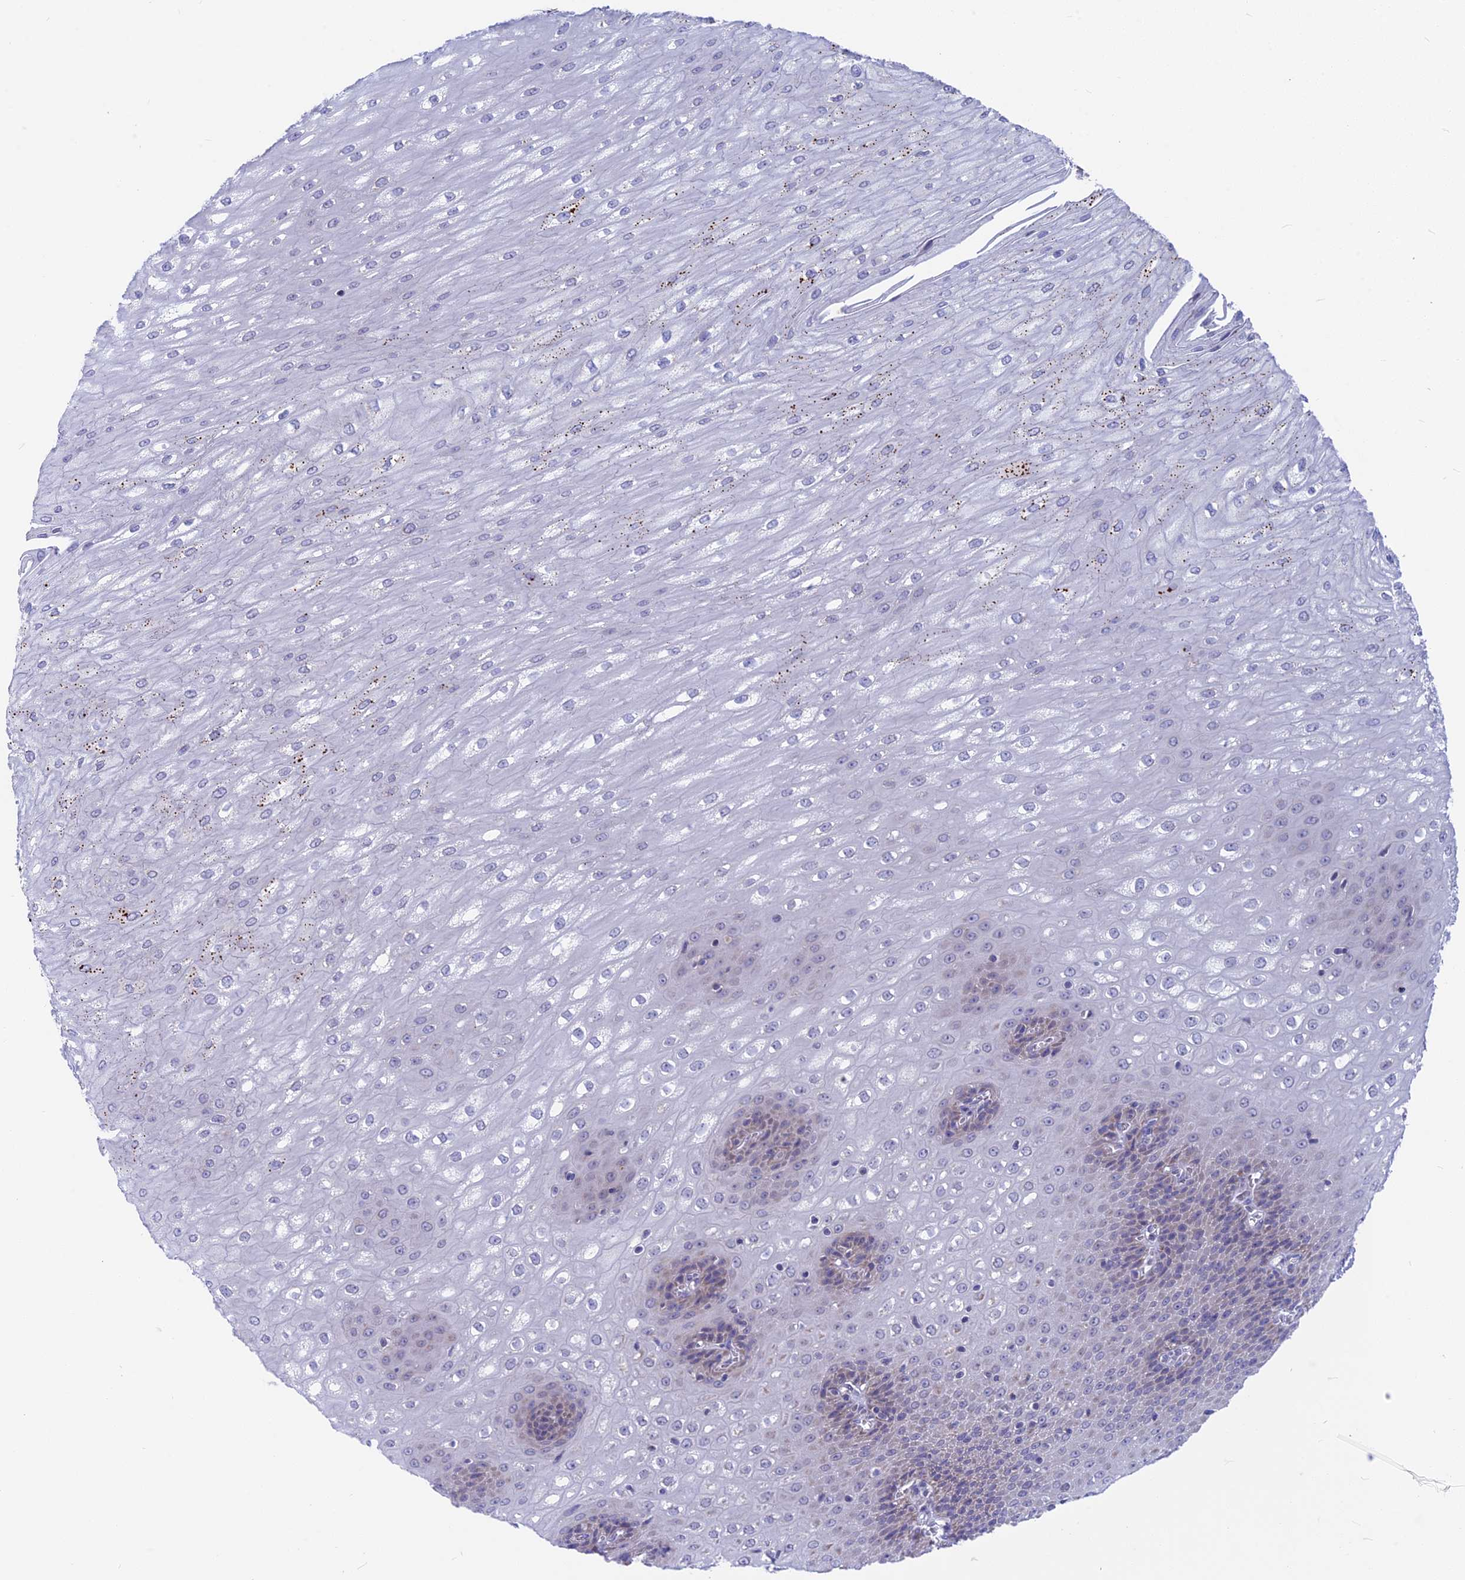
{"staining": {"intensity": "moderate", "quantity": "<25%", "location": "cytoplasmic/membranous"}, "tissue": "esophagus", "cell_type": "Squamous epithelial cells", "image_type": "normal", "snomed": [{"axis": "morphology", "description": "Normal tissue, NOS"}, {"axis": "topography", "description": "Esophagus"}], "caption": "A high-resolution micrograph shows immunohistochemistry staining of unremarkable esophagus, which shows moderate cytoplasmic/membranous staining in about <25% of squamous epithelial cells. Using DAB (3,3'-diaminobenzidine) (brown) and hematoxylin (blue) stains, captured at high magnification using brightfield microscopy.", "gene": "PLAC9", "patient": {"sex": "male", "age": 60}}